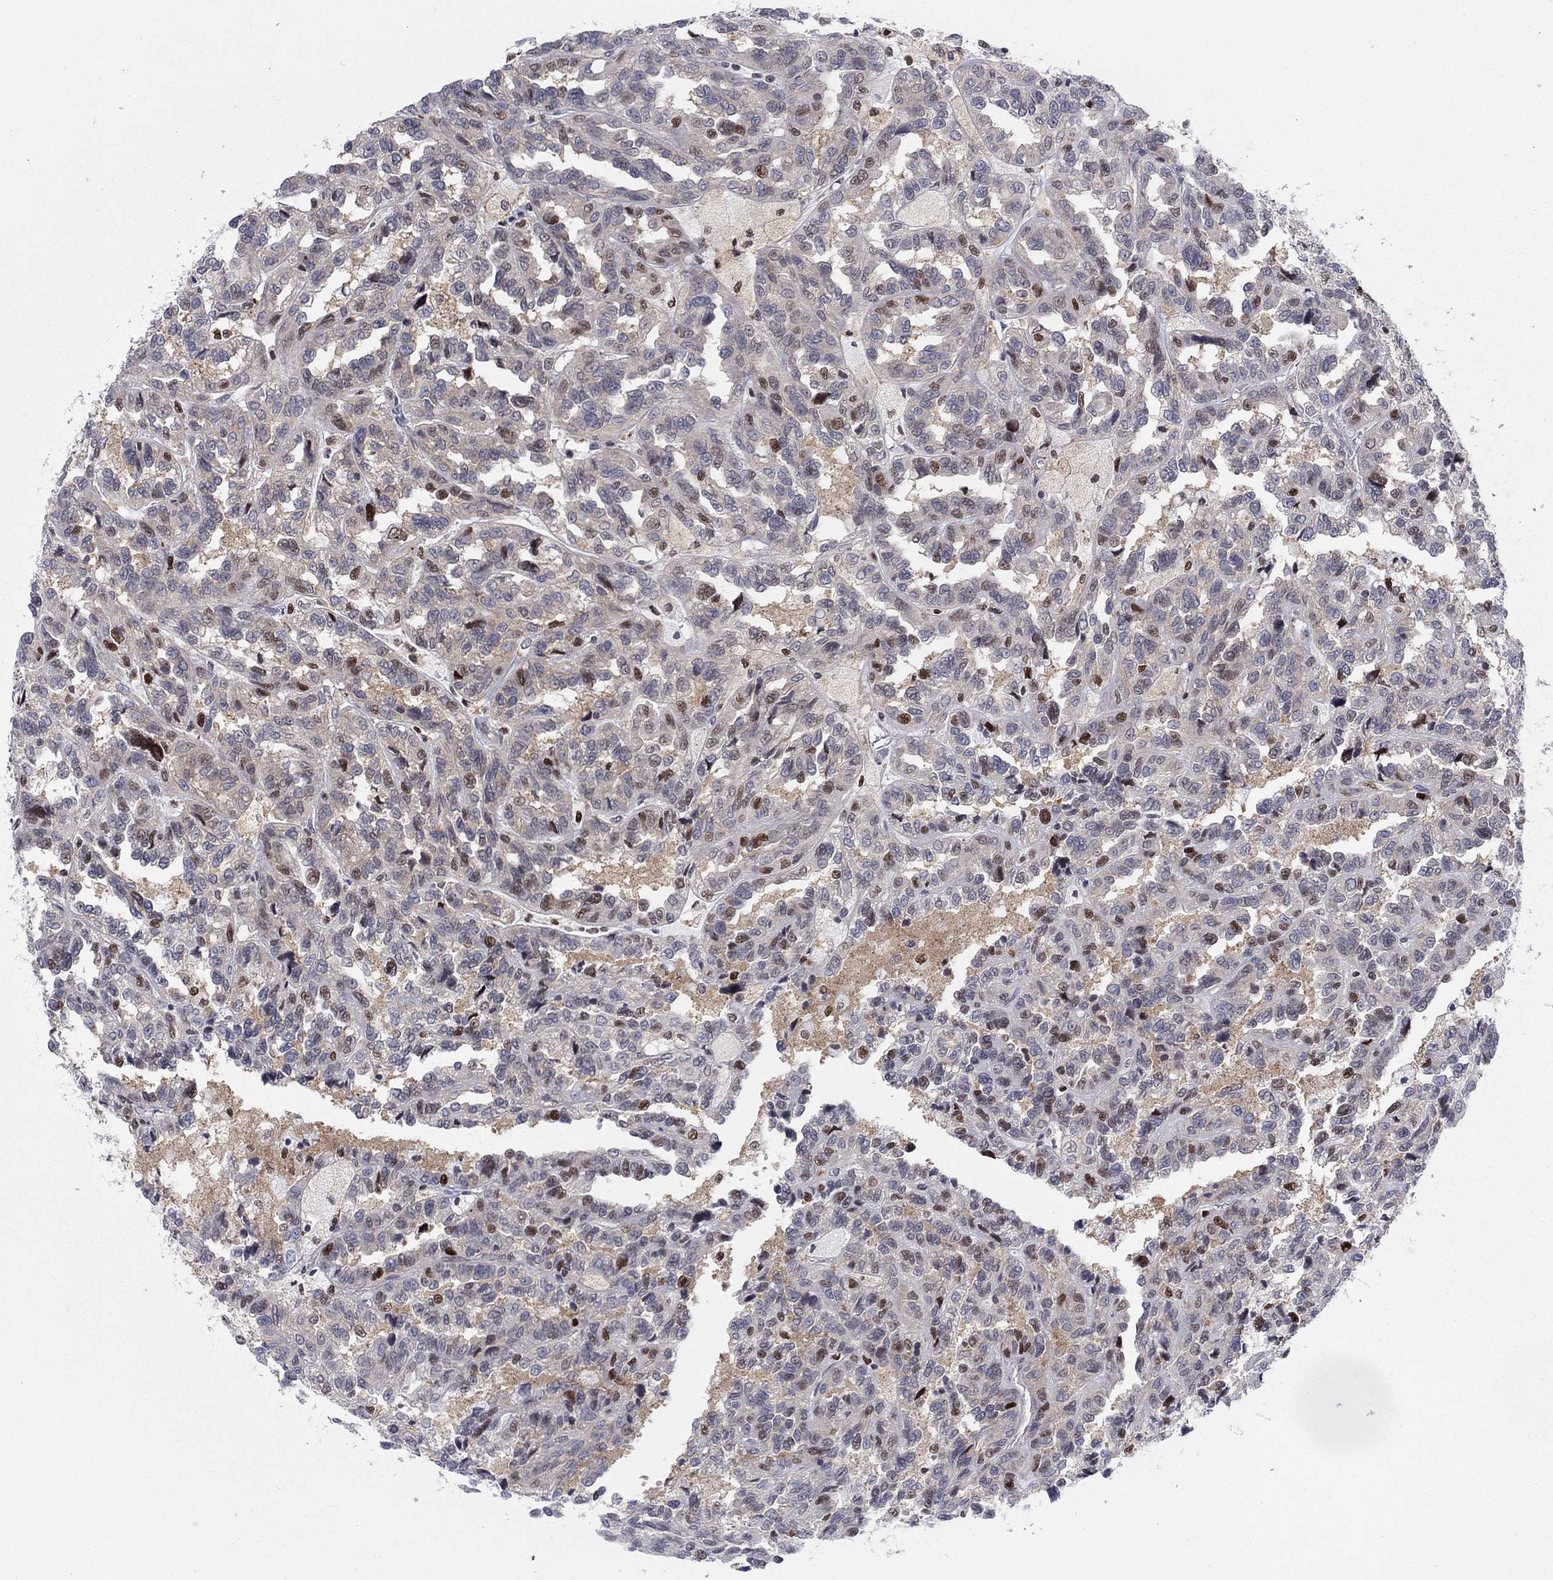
{"staining": {"intensity": "strong", "quantity": "<25%", "location": "nuclear"}, "tissue": "renal cancer", "cell_type": "Tumor cells", "image_type": "cancer", "snomed": [{"axis": "morphology", "description": "Adenocarcinoma, NOS"}, {"axis": "topography", "description": "Kidney"}], "caption": "Renal cancer (adenocarcinoma) stained with a protein marker reveals strong staining in tumor cells.", "gene": "ZNHIT3", "patient": {"sex": "male", "age": 79}}